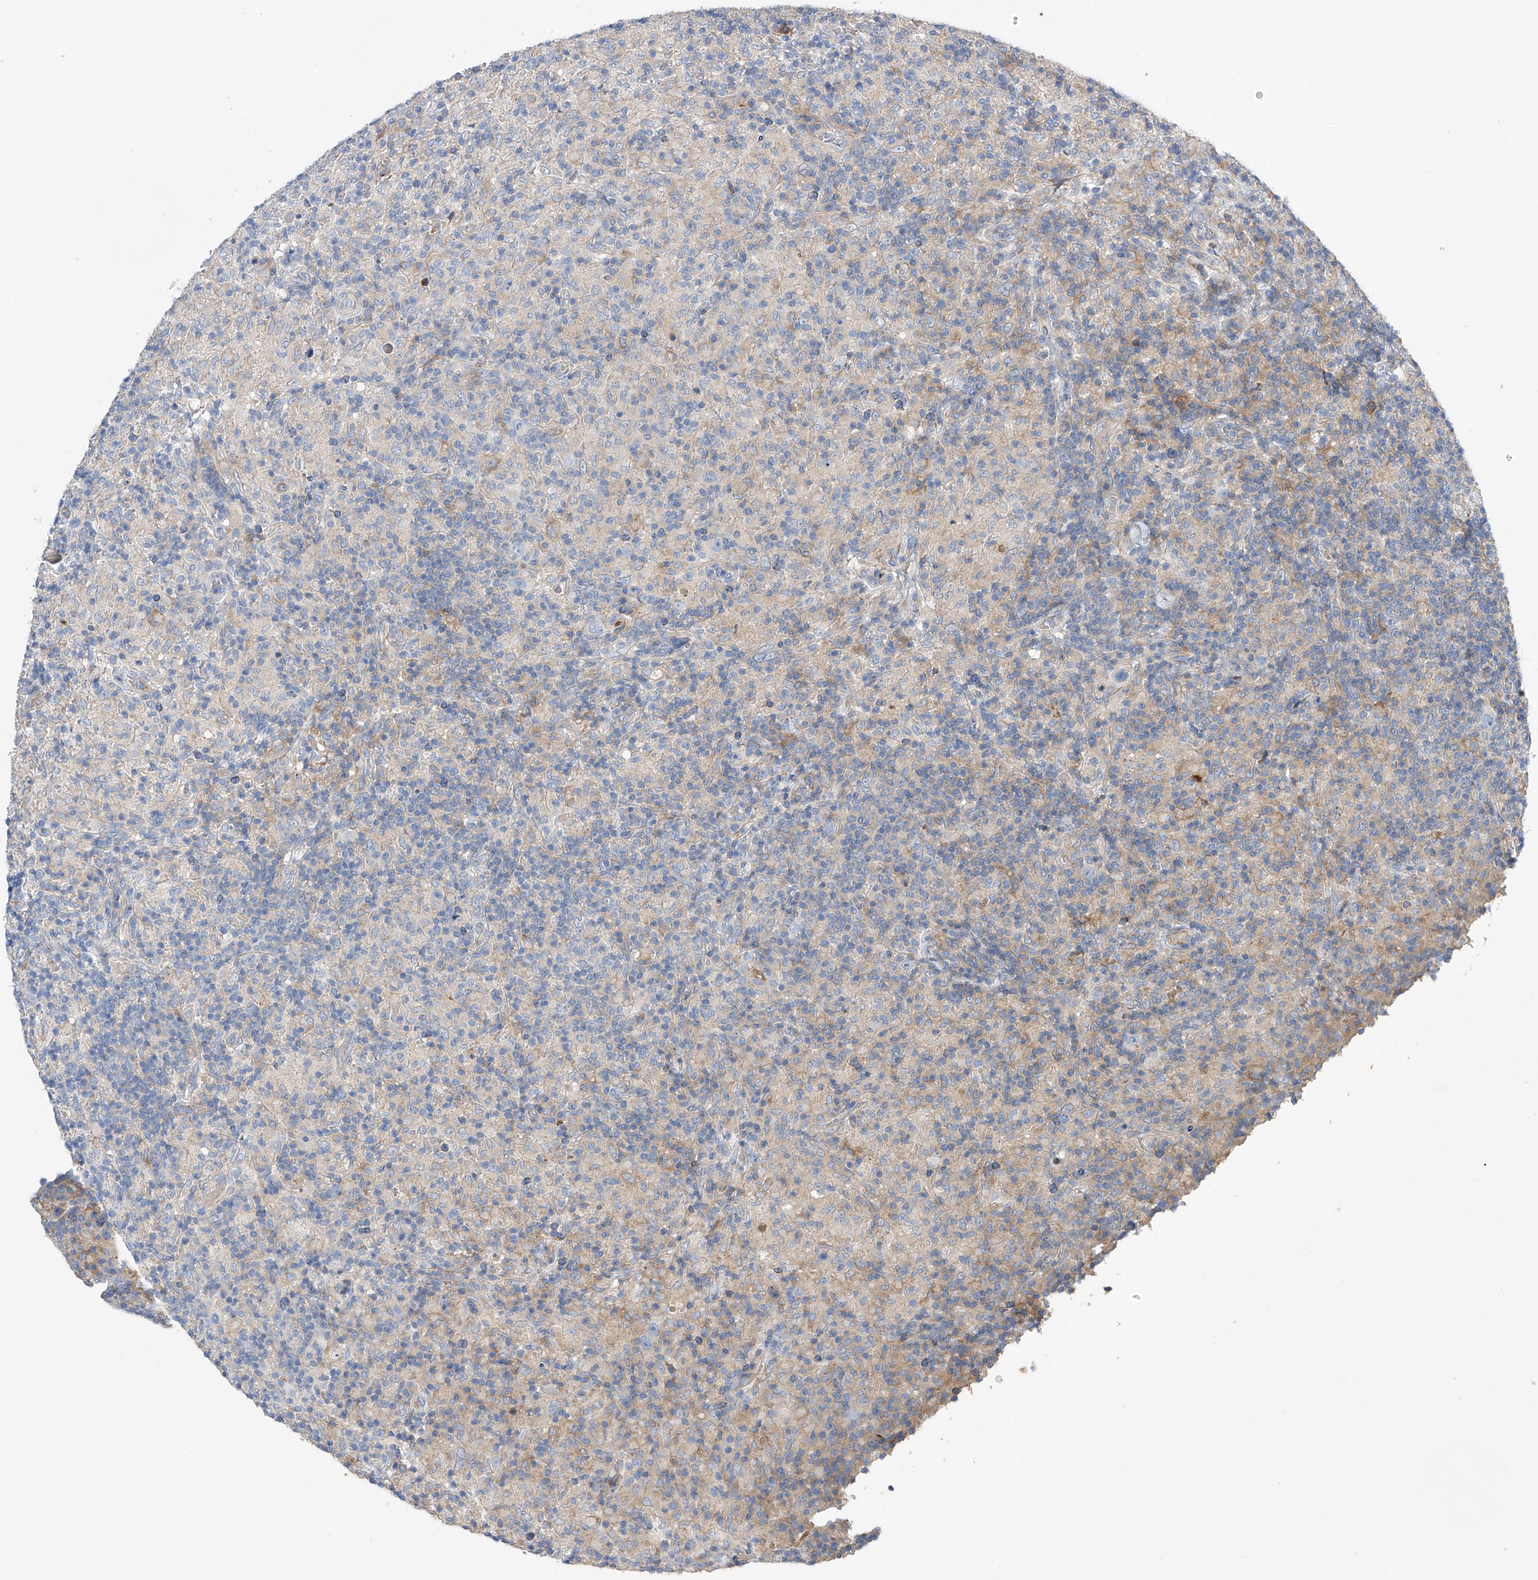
{"staining": {"intensity": "negative", "quantity": "none", "location": "none"}, "tissue": "lymphoma", "cell_type": "Tumor cells", "image_type": "cancer", "snomed": [{"axis": "morphology", "description": "Hodgkin's disease, NOS"}, {"axis": "topography", "description": "Lymph node"}], "caption": "Lymphoma stained for a protein using IHC reveals no expression tumor cells.", "gene": "NFATC4", "patient": {"sex": "male", "age": 70}}